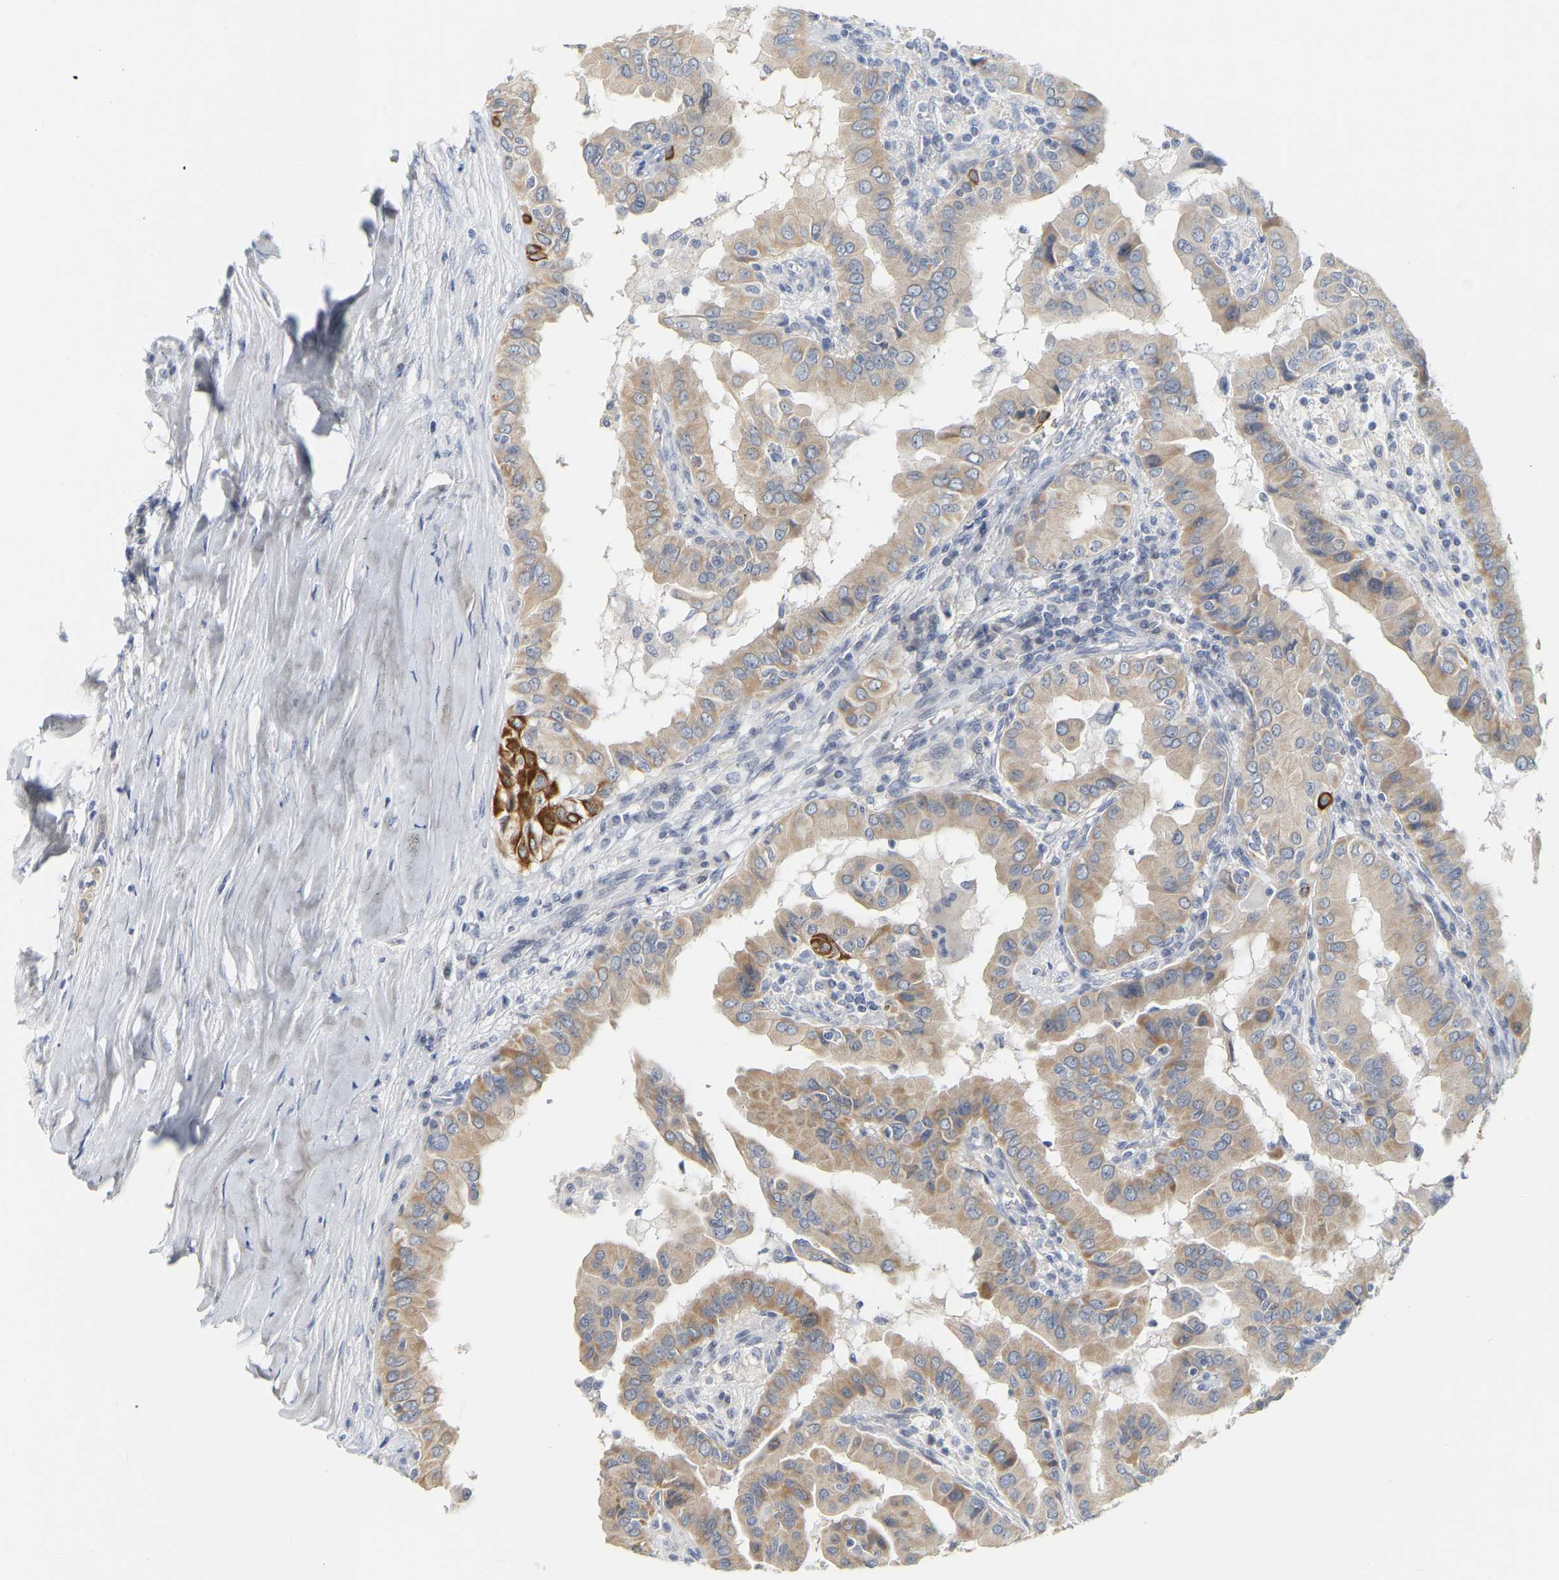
{"staining": {"intensity": "weak", "quantity": ">75%", "location": "cytoplasmic/membranous"}, "tissue": "thyroid cancer", "cell_type": "Tumor cells", "image_type": "cancer", "snomed": [{"axis": "morphology", "description": "Papillary adenocarcinoma, NOS"}, {"axis": "topography", "description": "Thyroid gland"}], "caption": "There is low levels of weak cytoplasmic/membranous expression in tumor cells of papillary adenocarcinoma (thyroid), as demonstrated by immunohistochemical staining (brown color).", "gene": "KRT76", "patient": {"sex": "male", "age": 33}}